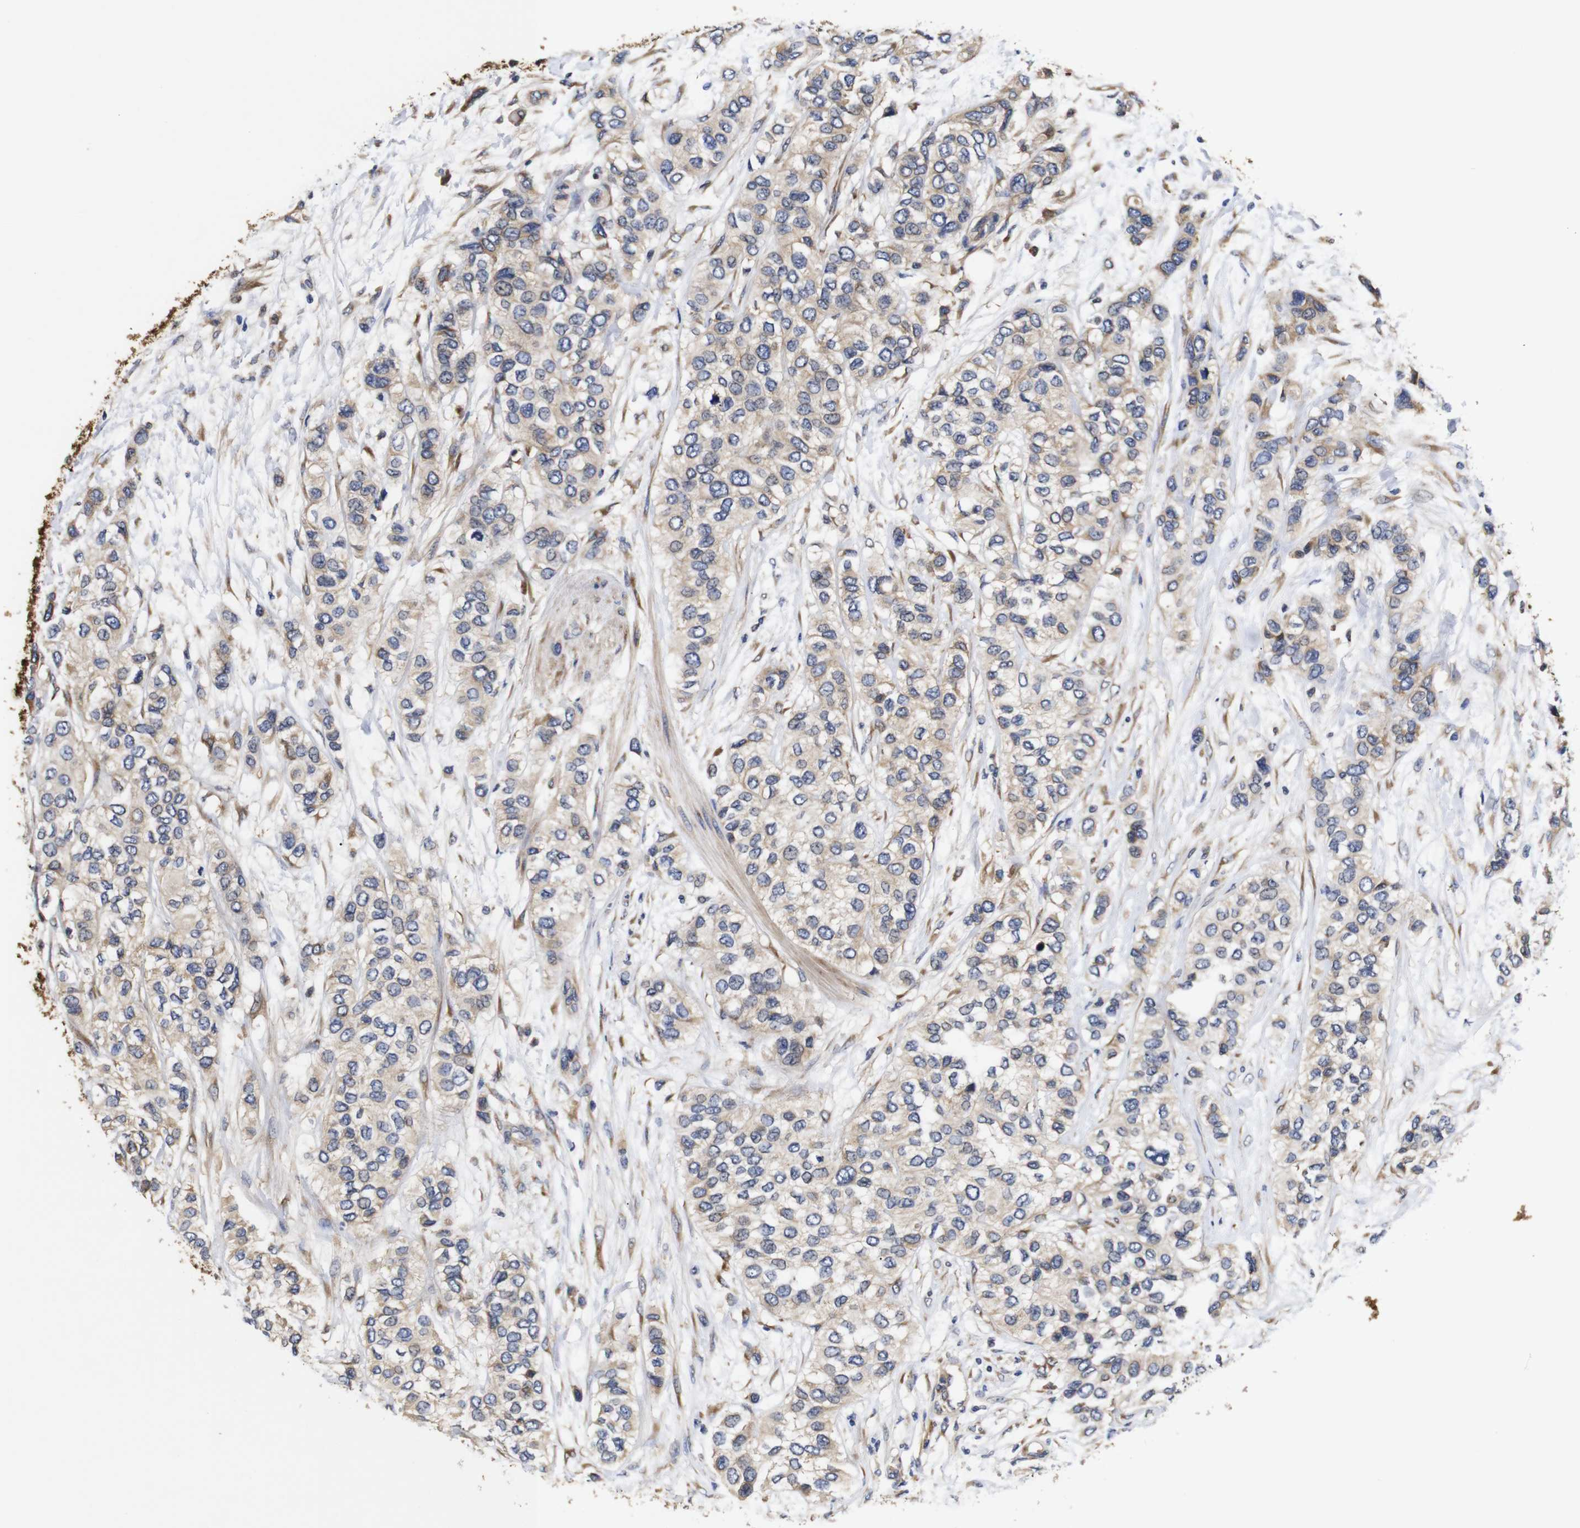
{"staining": {"intensity": "weak", "quantity": "25%-75%", "location": "cytoplasmic/membranous"}, "tissue": "urothelial cancer", "cell_type": "Tumor cells", "image_type": "cancer", "snomed": [{"axis": "morphology", "description": "Urothelial carcinoma, High grade"}, {"axis": "topography", "description": "Urinary bladder"}], "caption": "The immunohistochemical stain labels weak cytoplasmic/membranous staining in tumor cells of high-grade urothelial carcinoma tissue.", "gene": "LRRCC1", "patient": {"sex": "female", "age": 56}}